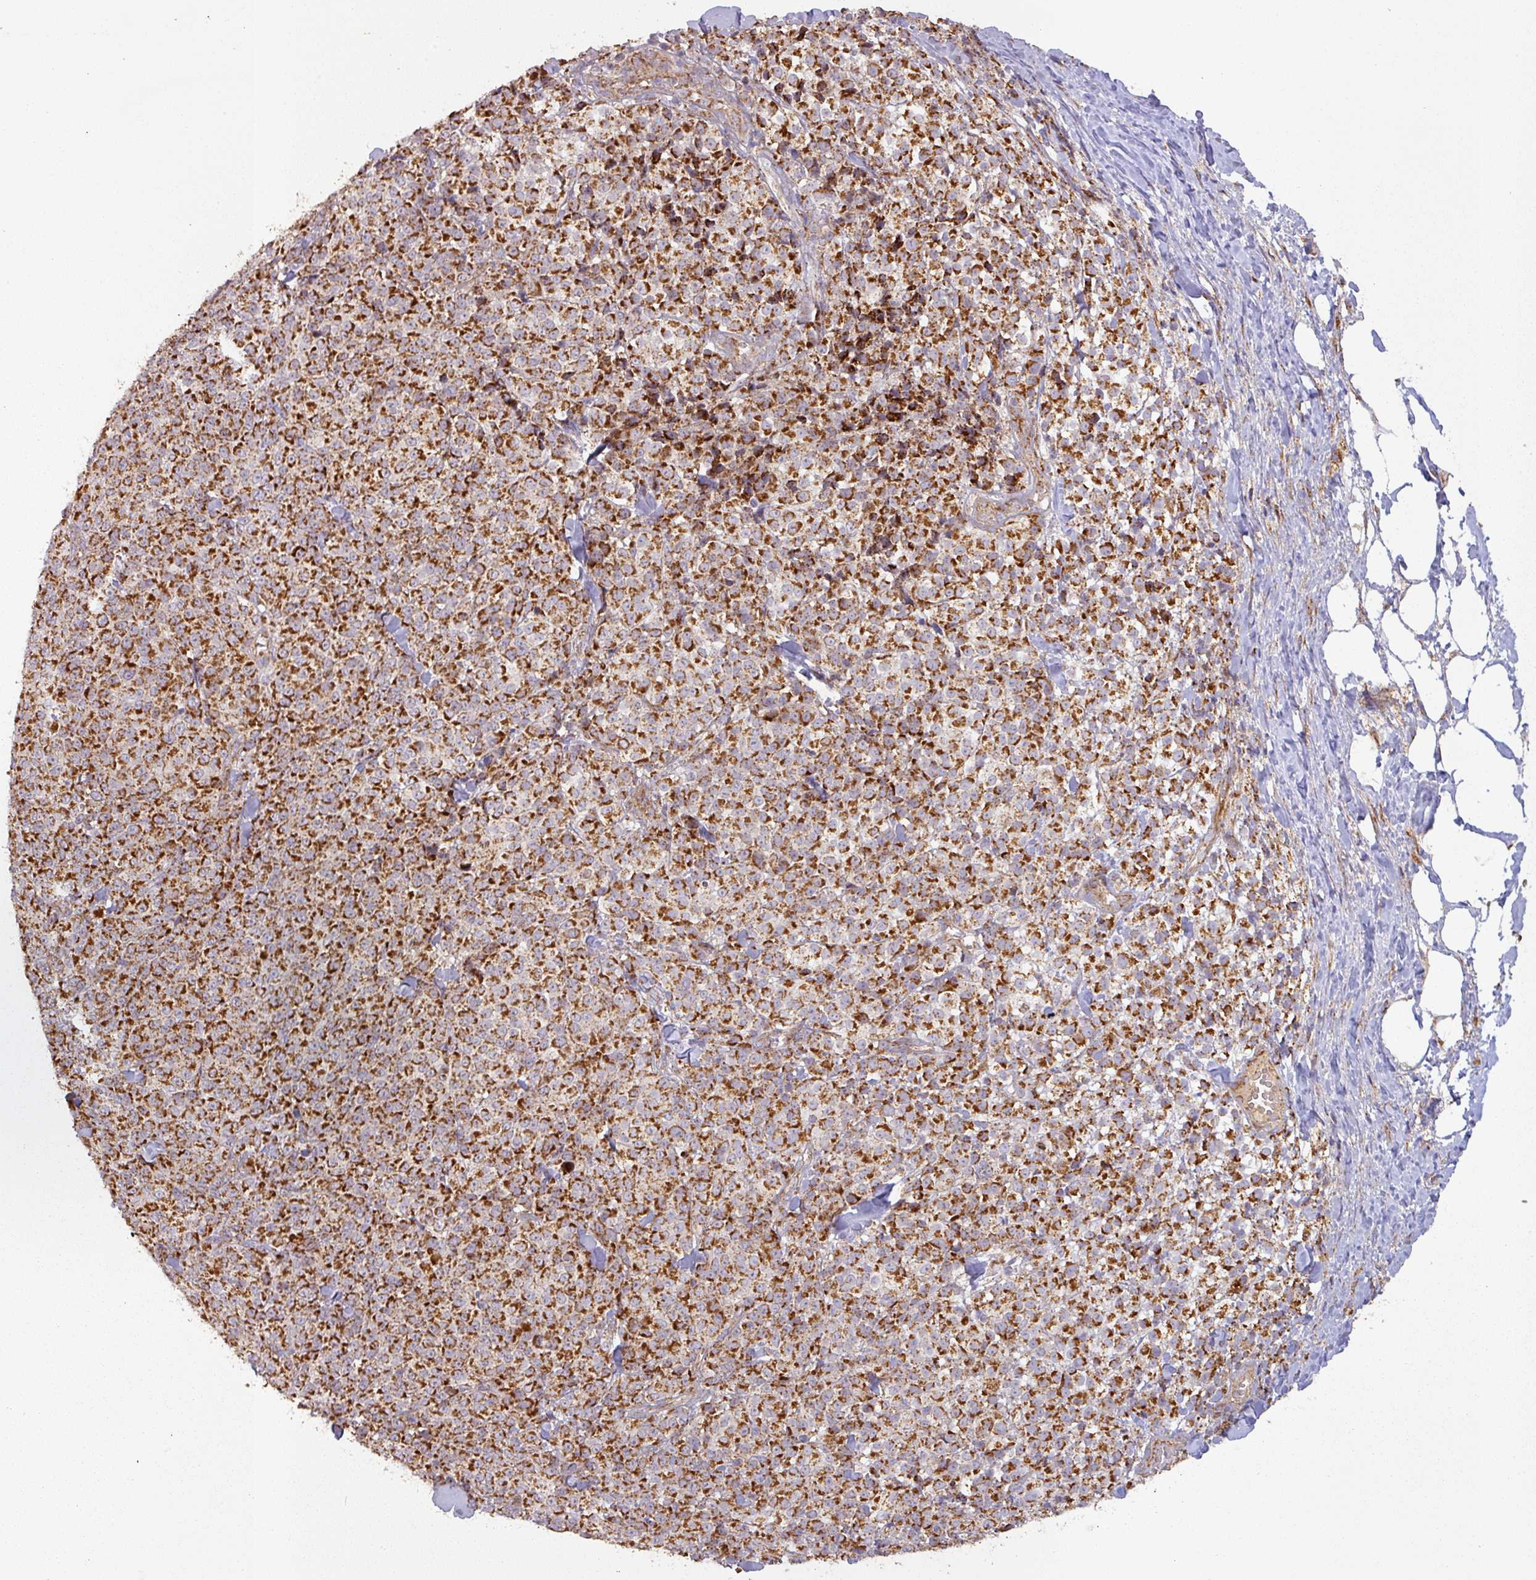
{"staining": {"intensity": "strong", "quantity": ">75%", "location": "cytoplasmic/membranous"}, "tissue": "melanoma", "cell_type": "Tumor cells", "image_type": "cancer", "snomed": [{"axis": "morphology", "description": "Normal tissue, NOS"}, {"axis": "morphology", "description": "Malignant melanoma, NOS"}, {"axis": "topography", "description": "Skin"}], "caption": "IHC of human melanoma reveals high levels of strong cytoplasmic/membranous expression in about >75% of tumor cells. (Stains: DAB (3,3'-diaminobenzidine) in brown, nuclei in blue, Microscopy: brightfield microscopy at high magnification).", "gene": "GPD2", "patient": {"sex": "female", "age": 34}}